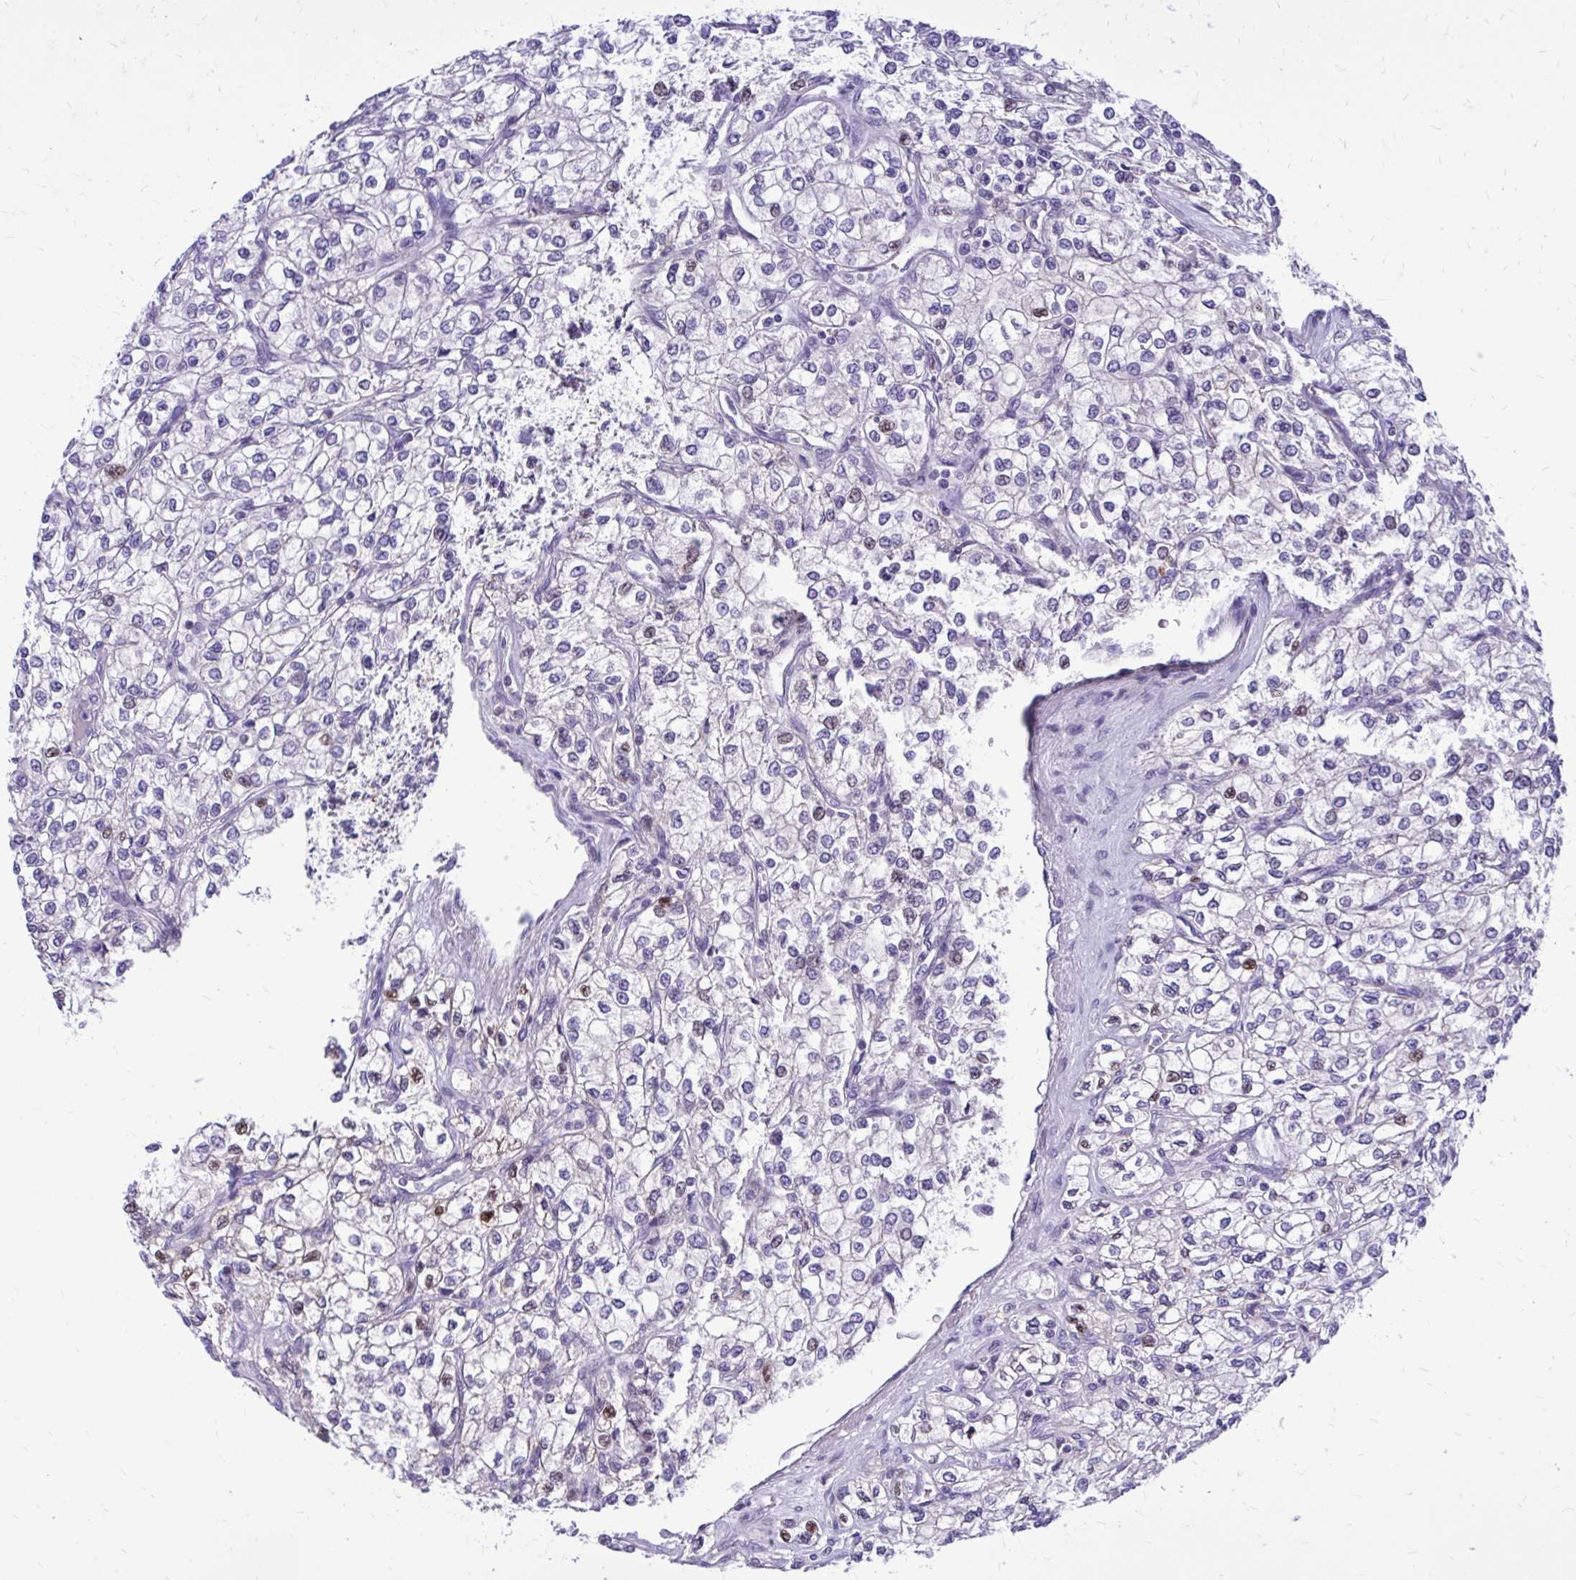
{"staining": {"intensity": "moderate", "quantity": "<25%", "location": "nuclear"}, "tissue": "renal cancer", "cell_type": "Tumor cells", "image_type": "cancer", "snomed": [{"axis": "morphology", "description": "Adenocarcinoma, NOS"}, {"axis": "topography", "description": "Kidney"}], "caption": "An image showing moderate nuclear expression in approximately <25% of tumor cells in renal cancer (adenocarcinoma), as visualized by brown immunohistochemical staining.", "gene": "ZBTB25", "patient": {"sex": "male", "age": 80}}